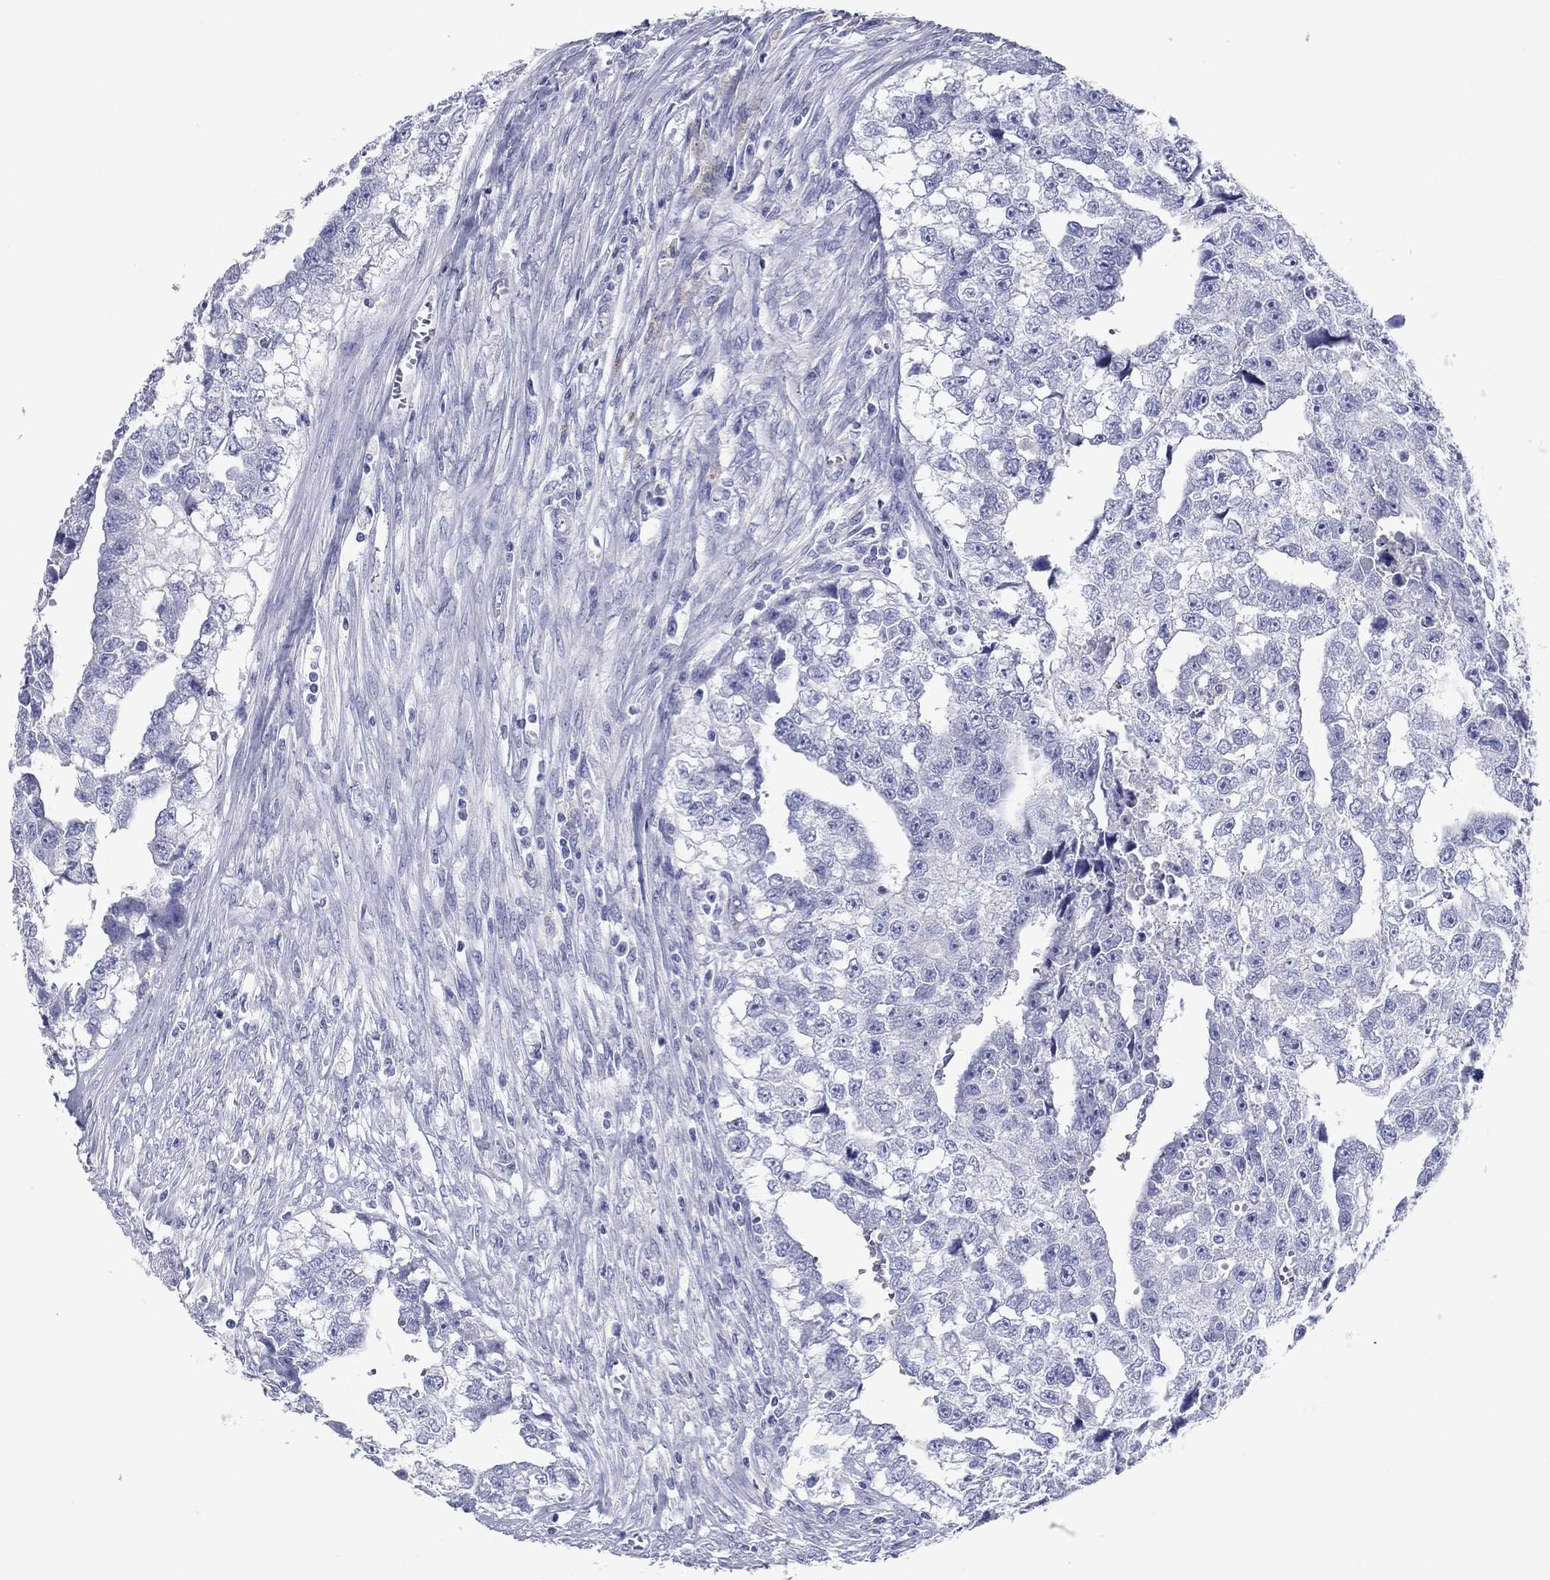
{"staining": {"intensity": "negative", "quantity": "none", "location": "none"}, "tissue": "testis cancer", "cell_type": "Tumor cells", "image_type": "cancer", "snomed": [{"axis": "morphology", "description": "Carcinoma, Embryonal, NOS"}, {"axis": "morphology", "description": "Teratoma, malignant, NOS"}, {"axis": "topography", "description": "Testis"}], "caption": "A histopathology image of human embryonal carcinoma (testis) is negative for staining in tumor cells.", "gene": "ATP4A", "patient": {"sex": "male", "age": 44}}